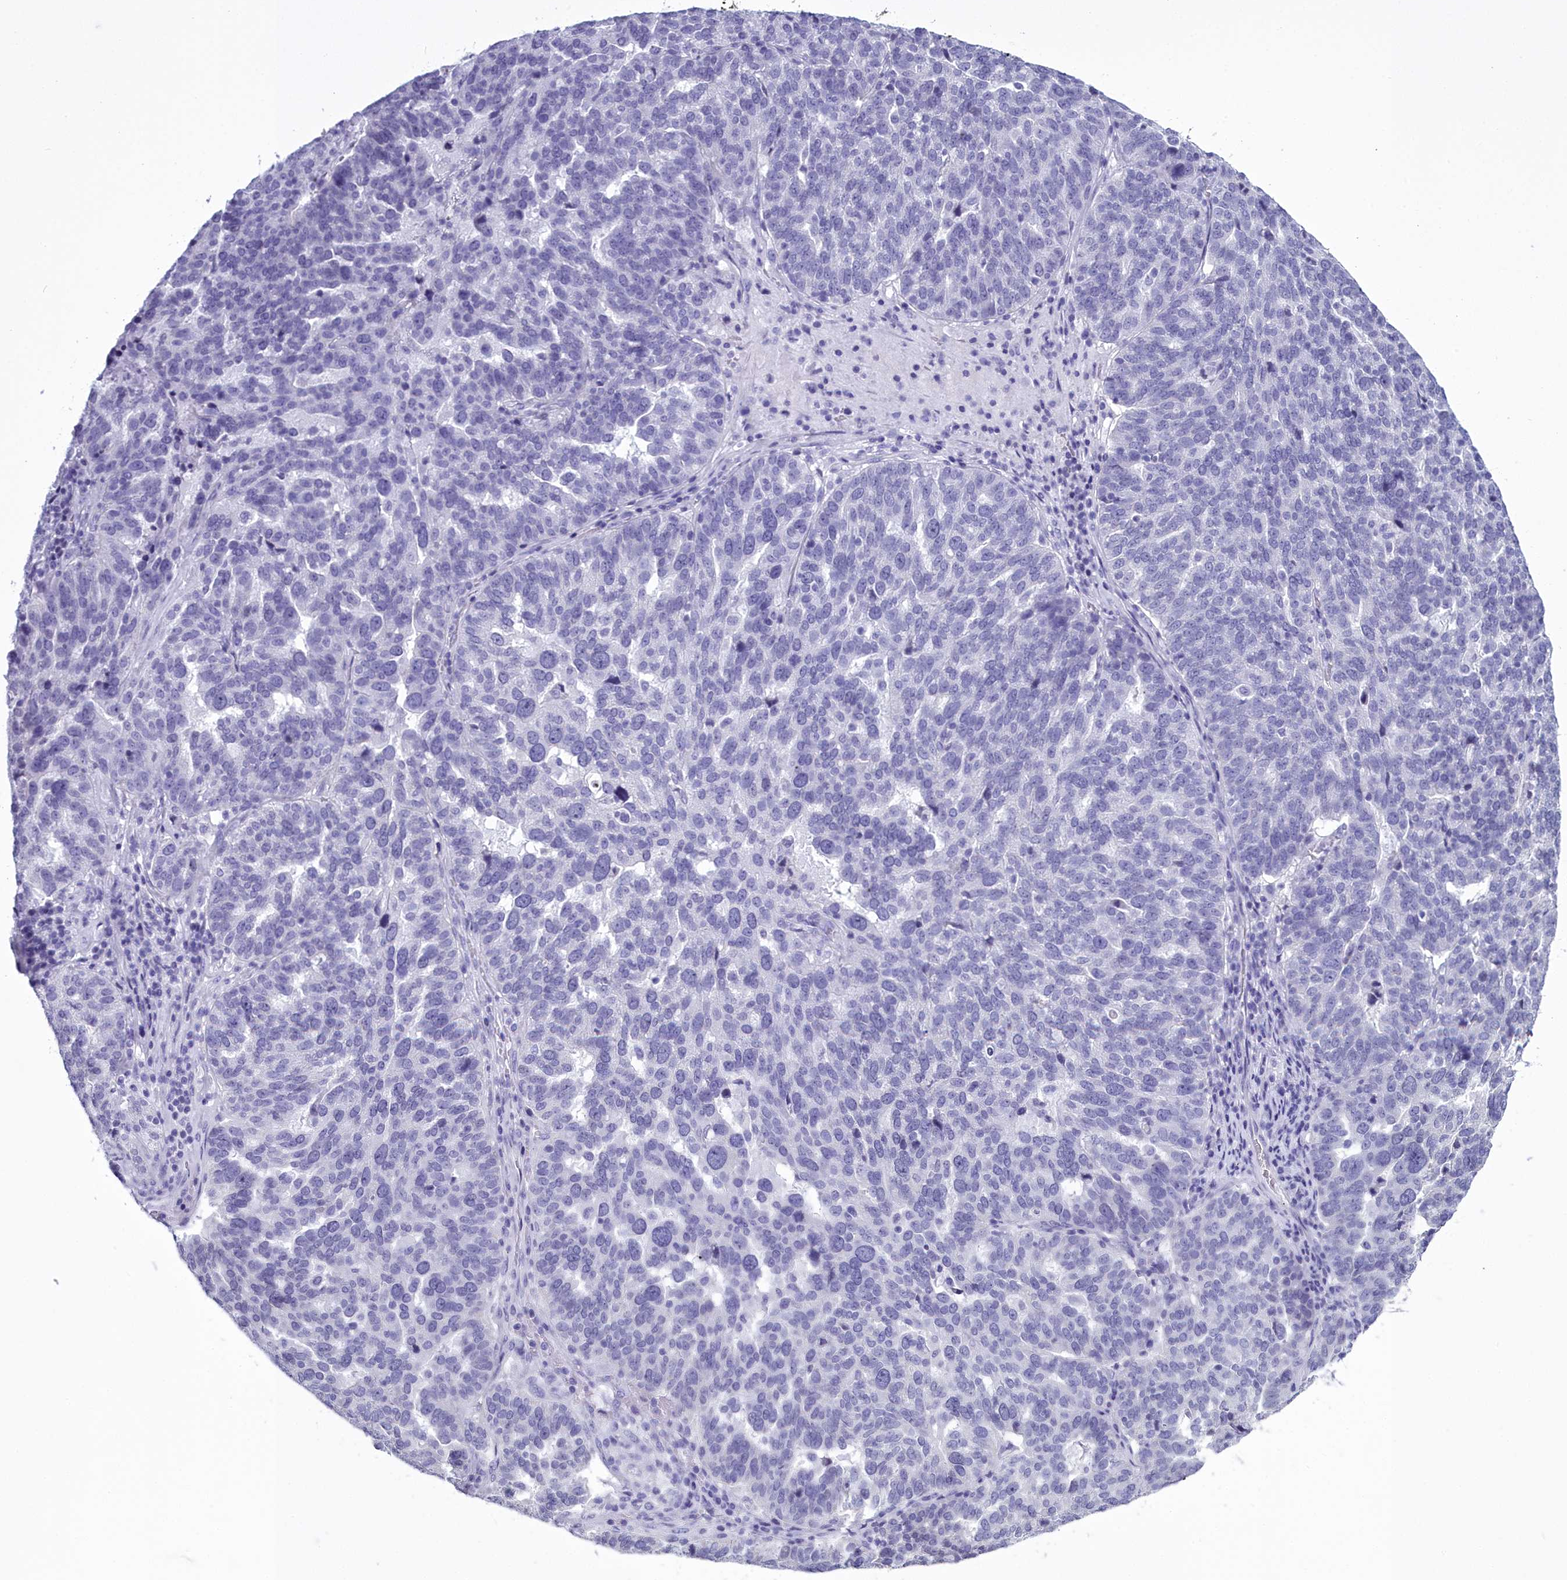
{"staining": {"intensity": "negative", "quantity": "none", "location": "none"}, "tissue": "ovarian cancer", "cell_type": "Tumor cells", "image_type": "cancer", "snomed": [{"axis": "morphology", "description": "Cystadenocarcinoma, serous, NOS"}, {"axis": "topography", "description": "Ovary"}], "caption": "Immunohistochemistry of human ovarian cancer exhibits no positivity in tumor cells.", "gene": "MAP6", "patient": {"sex": "female", "age": 59}}